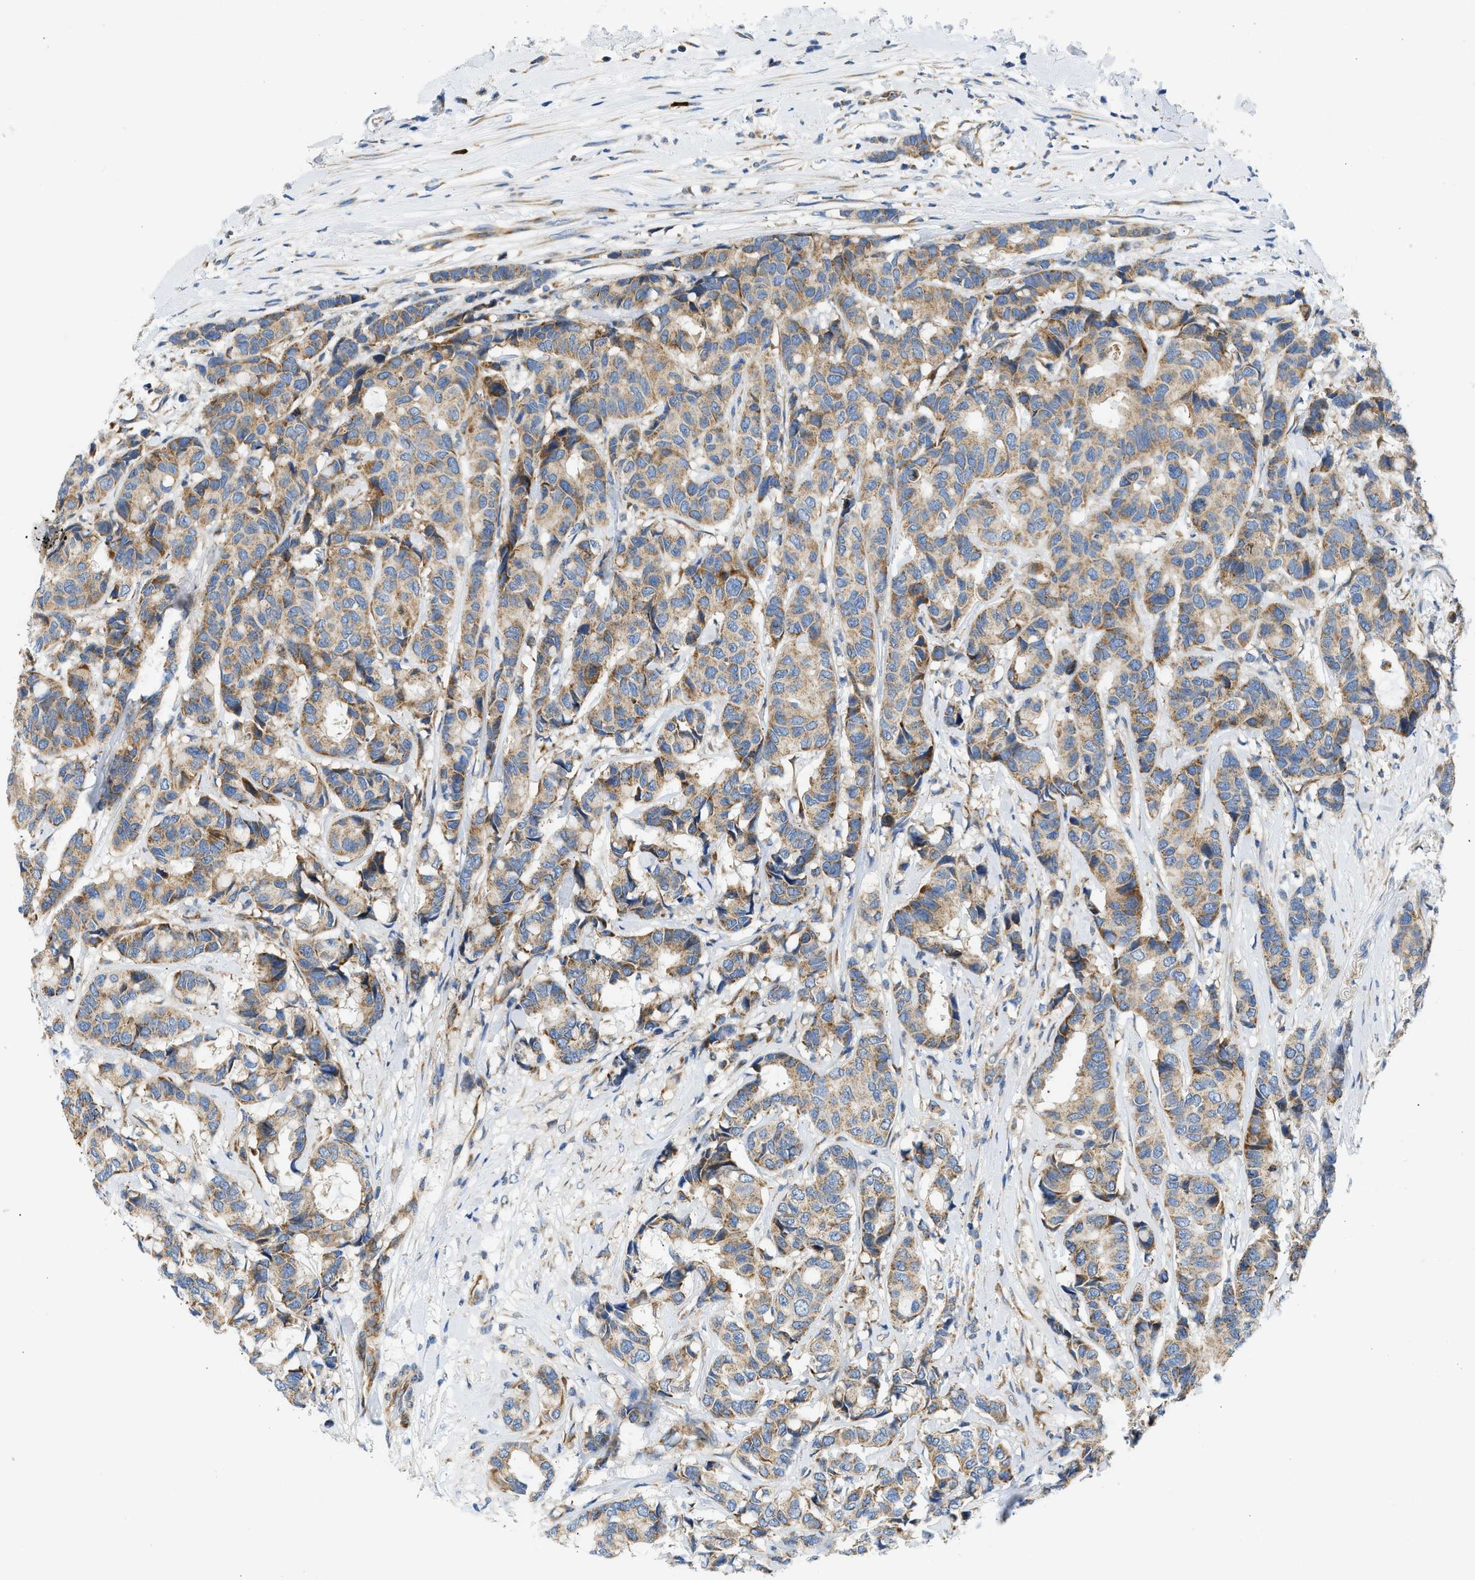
{"staining": {"intensity": "moderate", "quantity": ">75%", "location": "cytoplasmic/membranous"}, "tissue": "breast cancer", "cell_type": "Tumor cells", "image_type": "cancer", "snomed": [{"axis": "morphology", "description": "Duct carcinoma"}, {"axis": "topography", "description": "Breast"}], "caption": "This is an image of immunohistochemistry staining of infiltrating ductal carcinoma (breast), which shows moderate expression in the cytoplasmic/membranous of tumor cells.", "gene": "CAMKK2", "patient": {"sex": "female", "age": 87}}